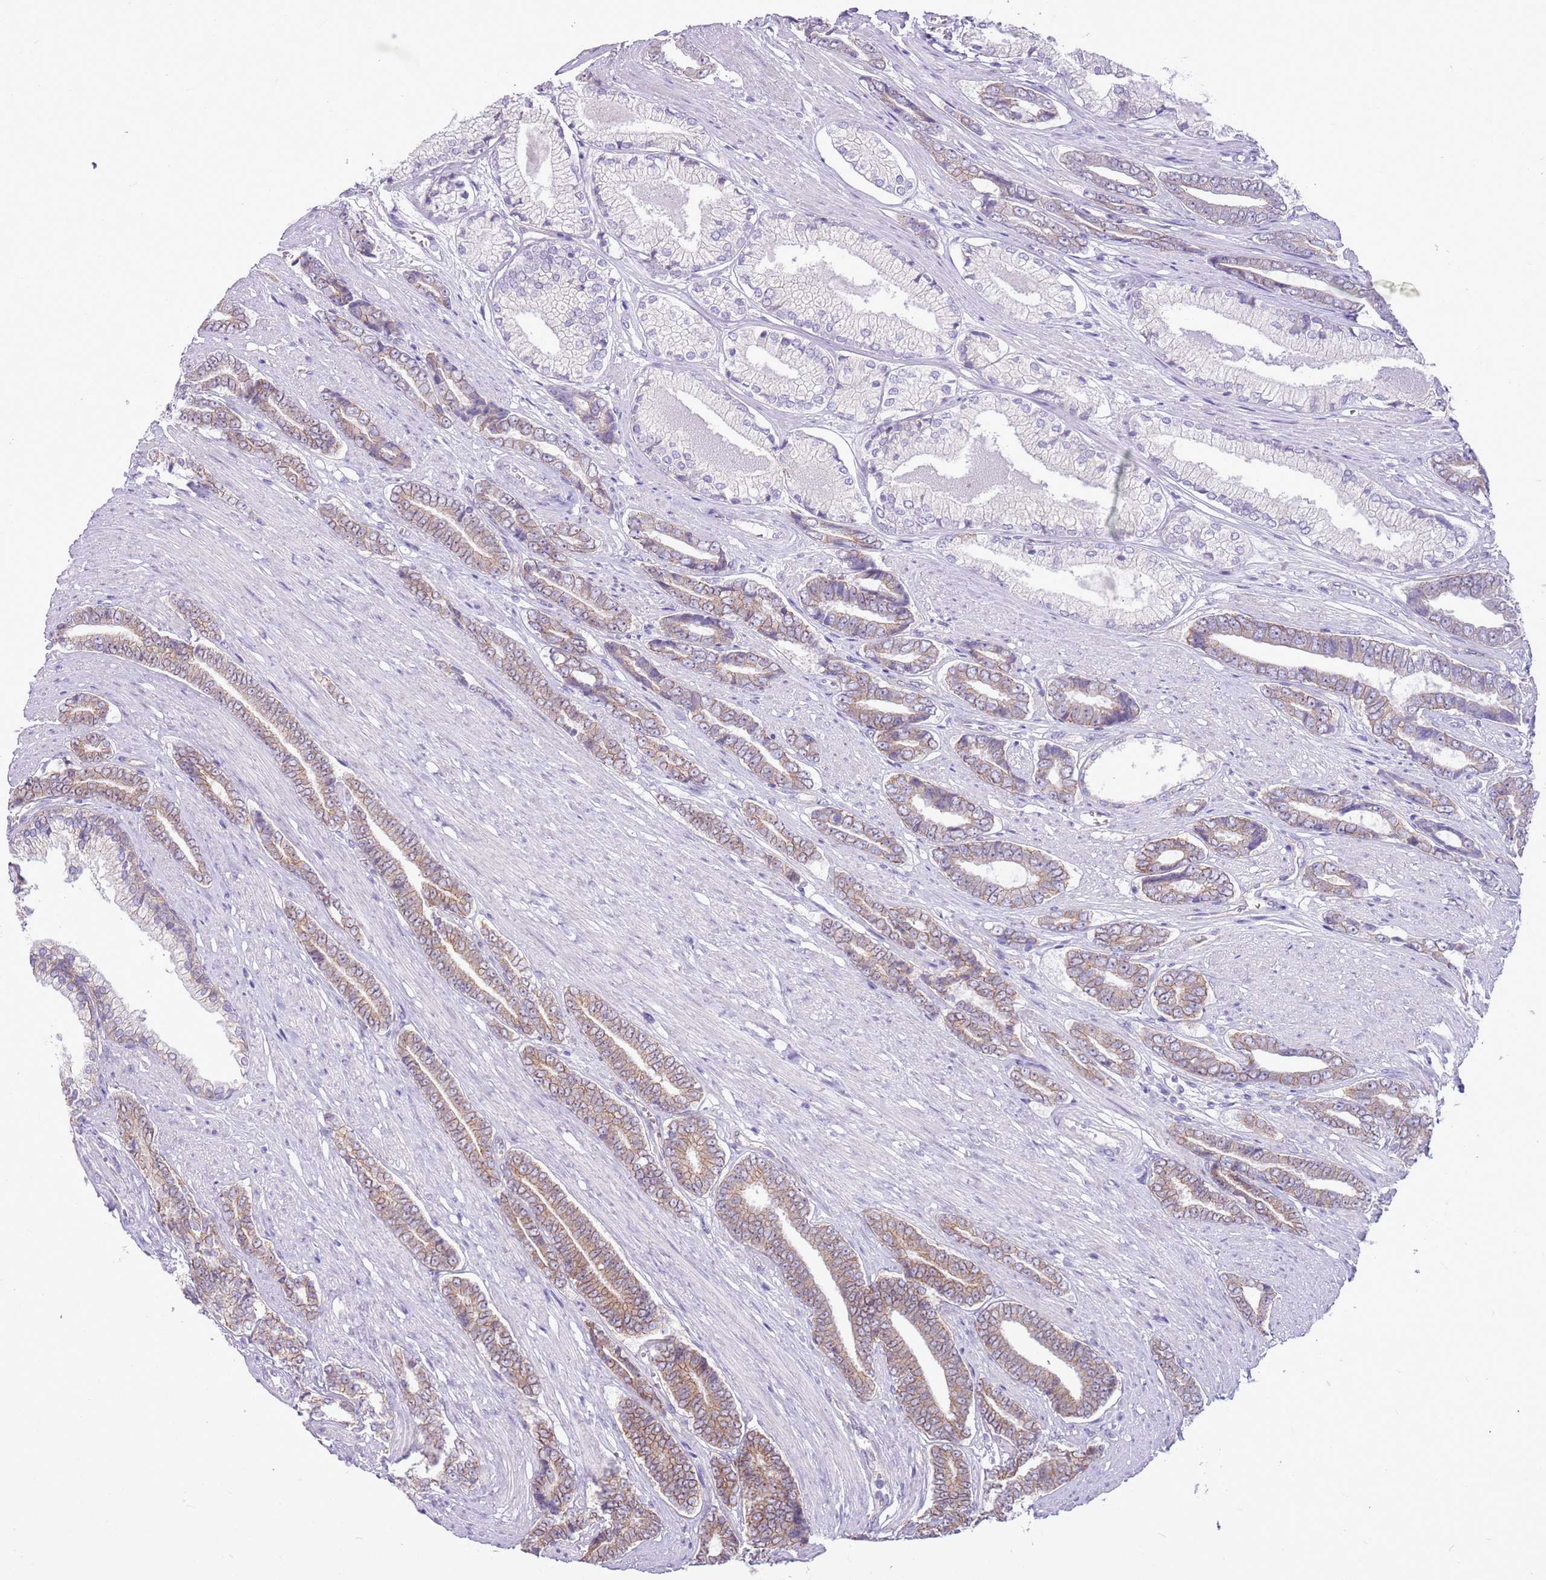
{"staining": {"intensity": "weak", "quantity": "25%-75%", "location": "cytoplasmic/membranous"}, "tissue": "prostate cancer", "cell_type": "Tumor cells", "image_type": "cancer", "snomed": [{"axis": "morphology", "description": "Adenocarcinoma, NOS"}, {"axis": "topography", "description": "Prostate and seminal vesicle, NOS"}], "caption": "Tumor cells display low levels of weak cytoplasmic/membranous positivity in about 25%-75% of cells in prostate cancer.", "gene": "PARP8", "patient": {"sex": "male", "age": 76}}